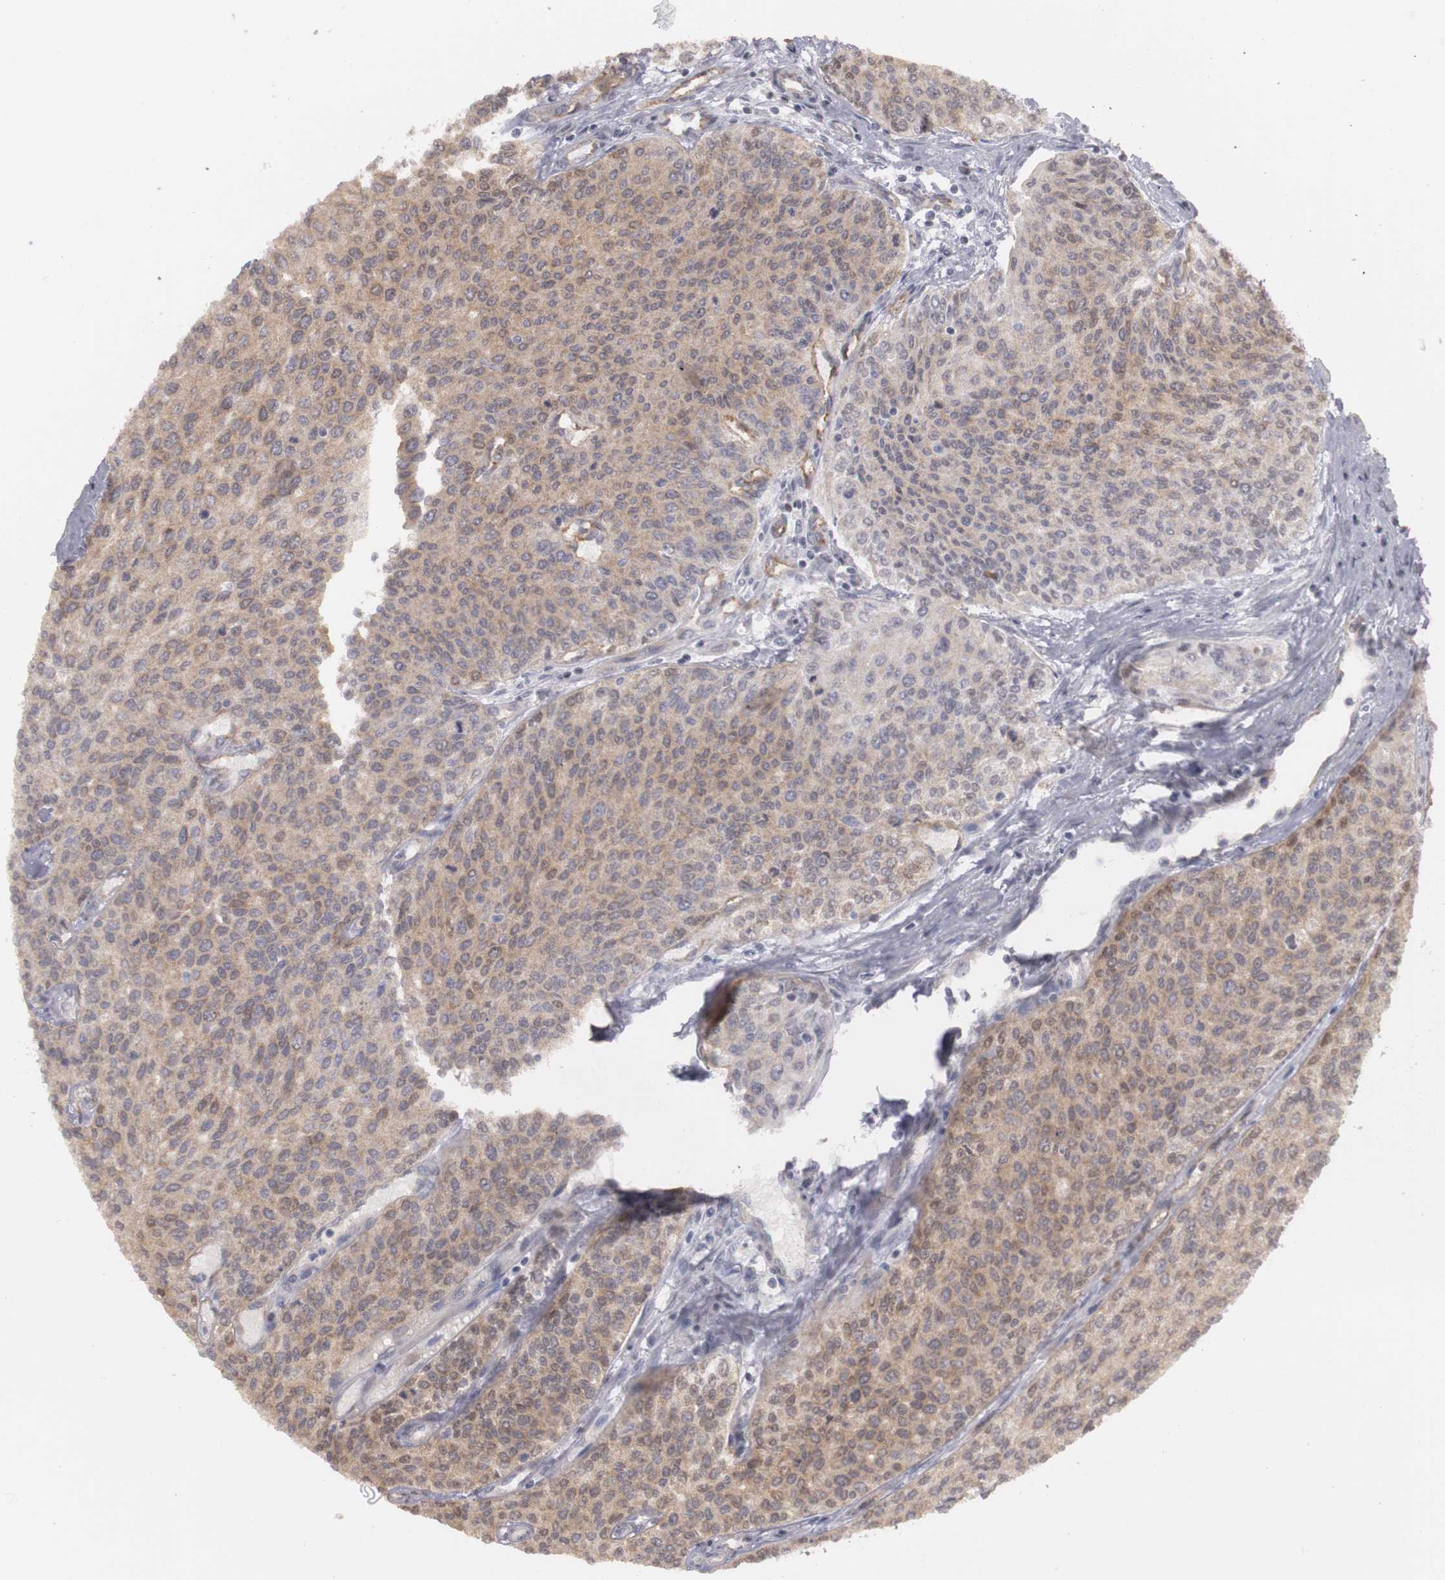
{"staining": {"intensity": "moderate", "quantity": ">75%", "location": "cytoplasmic/membranous,nuclear"}, "tissue": "urothelial cancer", "cell_type": "Tumor cells", "image_type": "cancer", "snomed": [{"axis": "morphology", "description": "Urothelial carcinoma, Low grade"}, {"axis": "topography", "description": "Urinary bladder"}], "caption": "High-magnification brightfield microscopy of urothelial cancer stained with DAB (brown) and counterstained with hematoxylin (blue). tumor cells exhibit moderate cytoplasmic/membranous and nuclear positivity is identified in about>75% of cells.", "gene": "PLEKHA1", "patient": {"sex": "female", "age": 73}}